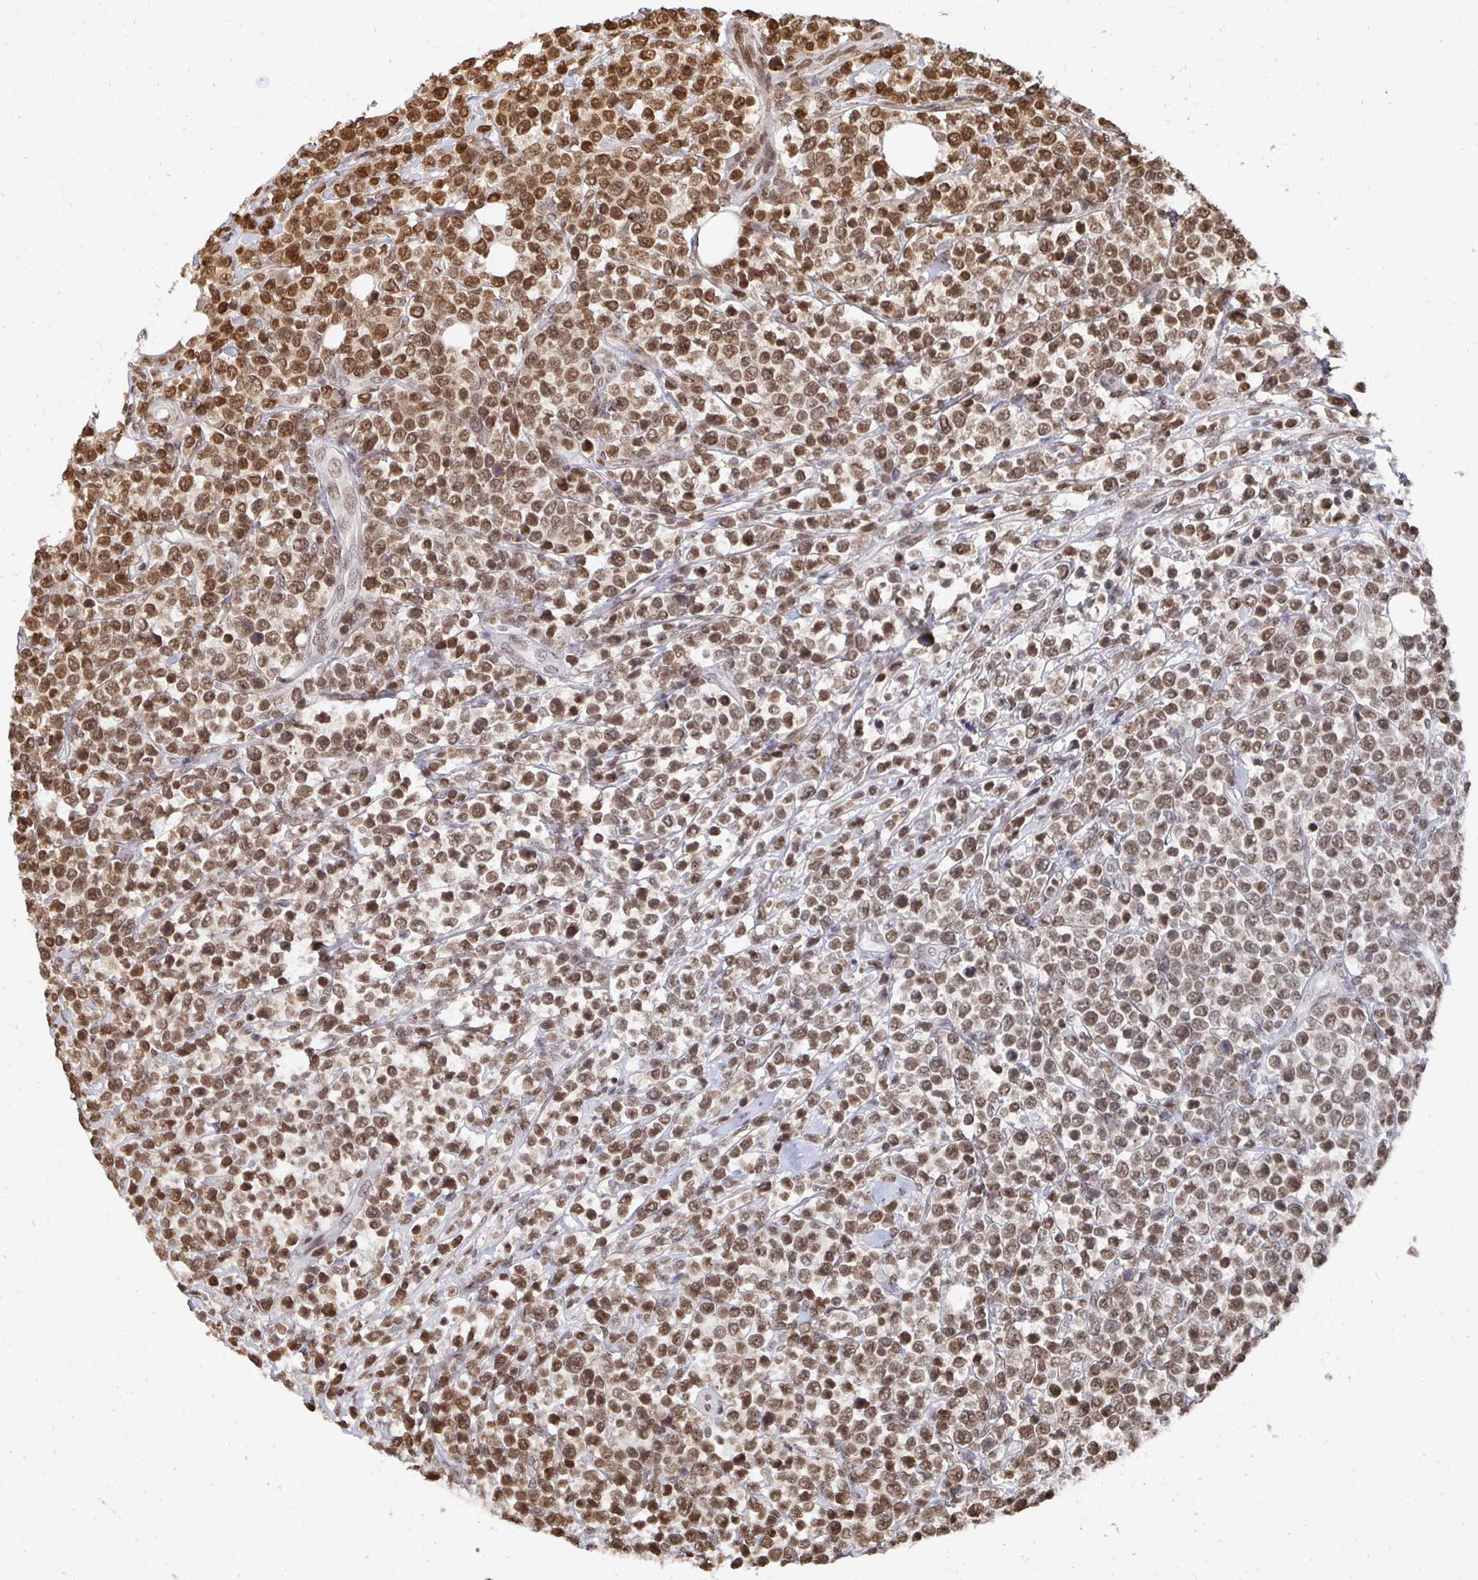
{"staining": {"intensity": "moderate", "quantity": ">75%", "location": "nuclear"}, "tissue": "lymphoma", "cell_type": "Tumor cells", "image_type": "cancer", "snomed": [{"axis": "morphology", "description": "Malignant lymphoma, non-Hodgkin's type, High grade"}, {"axis": "topography", "description": "Soft tissue"}], "caption": "A brown stain shows moderate nuclear staining of a protein in lymphoma tumor cells.", "gene": "GTF3C6", "patient": {"sex": "female", "age": 56}}